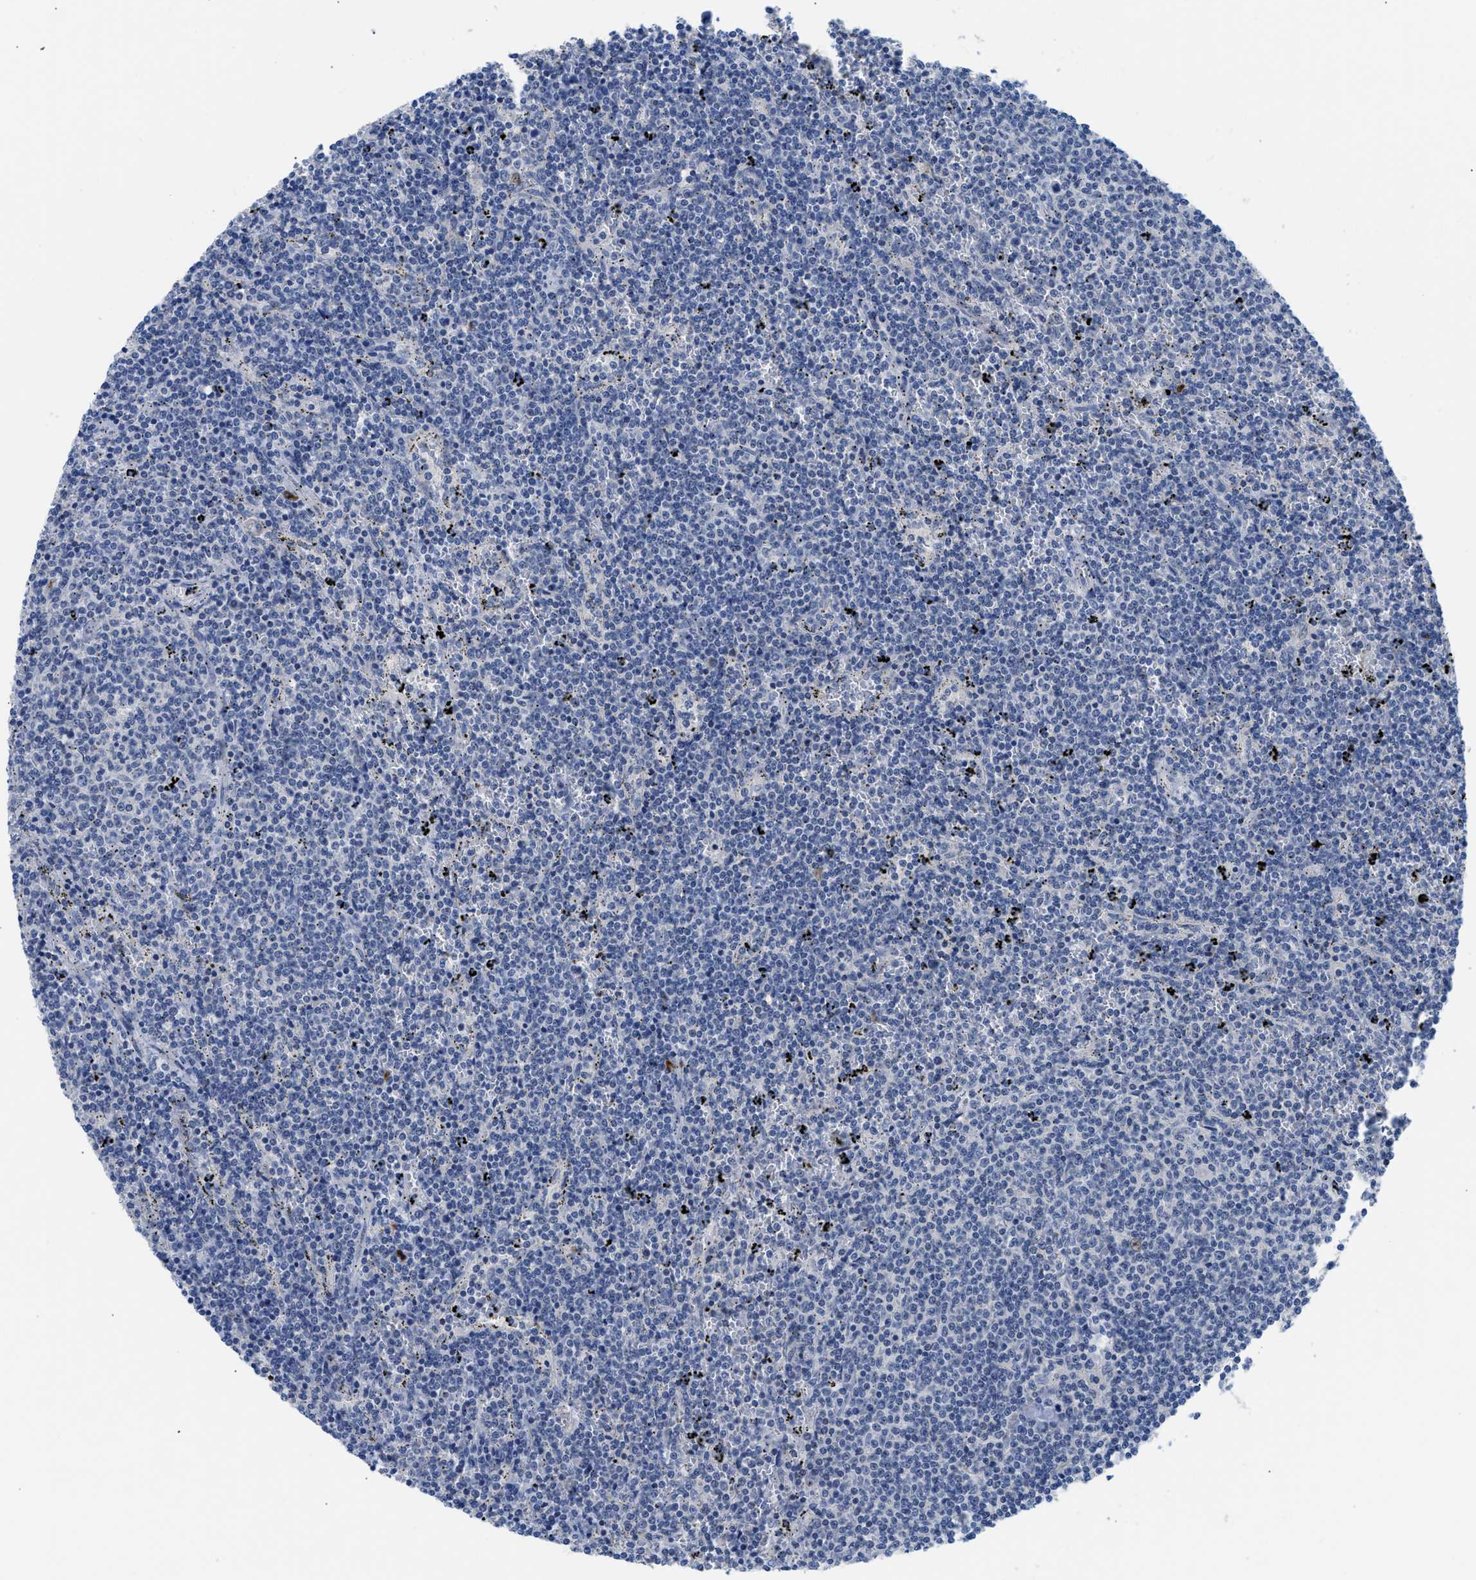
{"staining": {"intensity": "negative", "quantity": "none", "location": "none"}, "tissue": "lymphoma", "cell_type": "Tumor cells", "image_type": "cancer", "snomed": [{"axis": "morphology", "description": "Malignant lymphoma, non-Hodgkin's type, Low grade"}, {"axis": "topography", "description": "Spleen"}], "caption": "Image shows no significant protein expression in tumor cells of malignant lymphoma, non-Hodgkin's type (low-grade).", "gene": "OR9K2", "patient": {"sex": "female", "age": 50}}